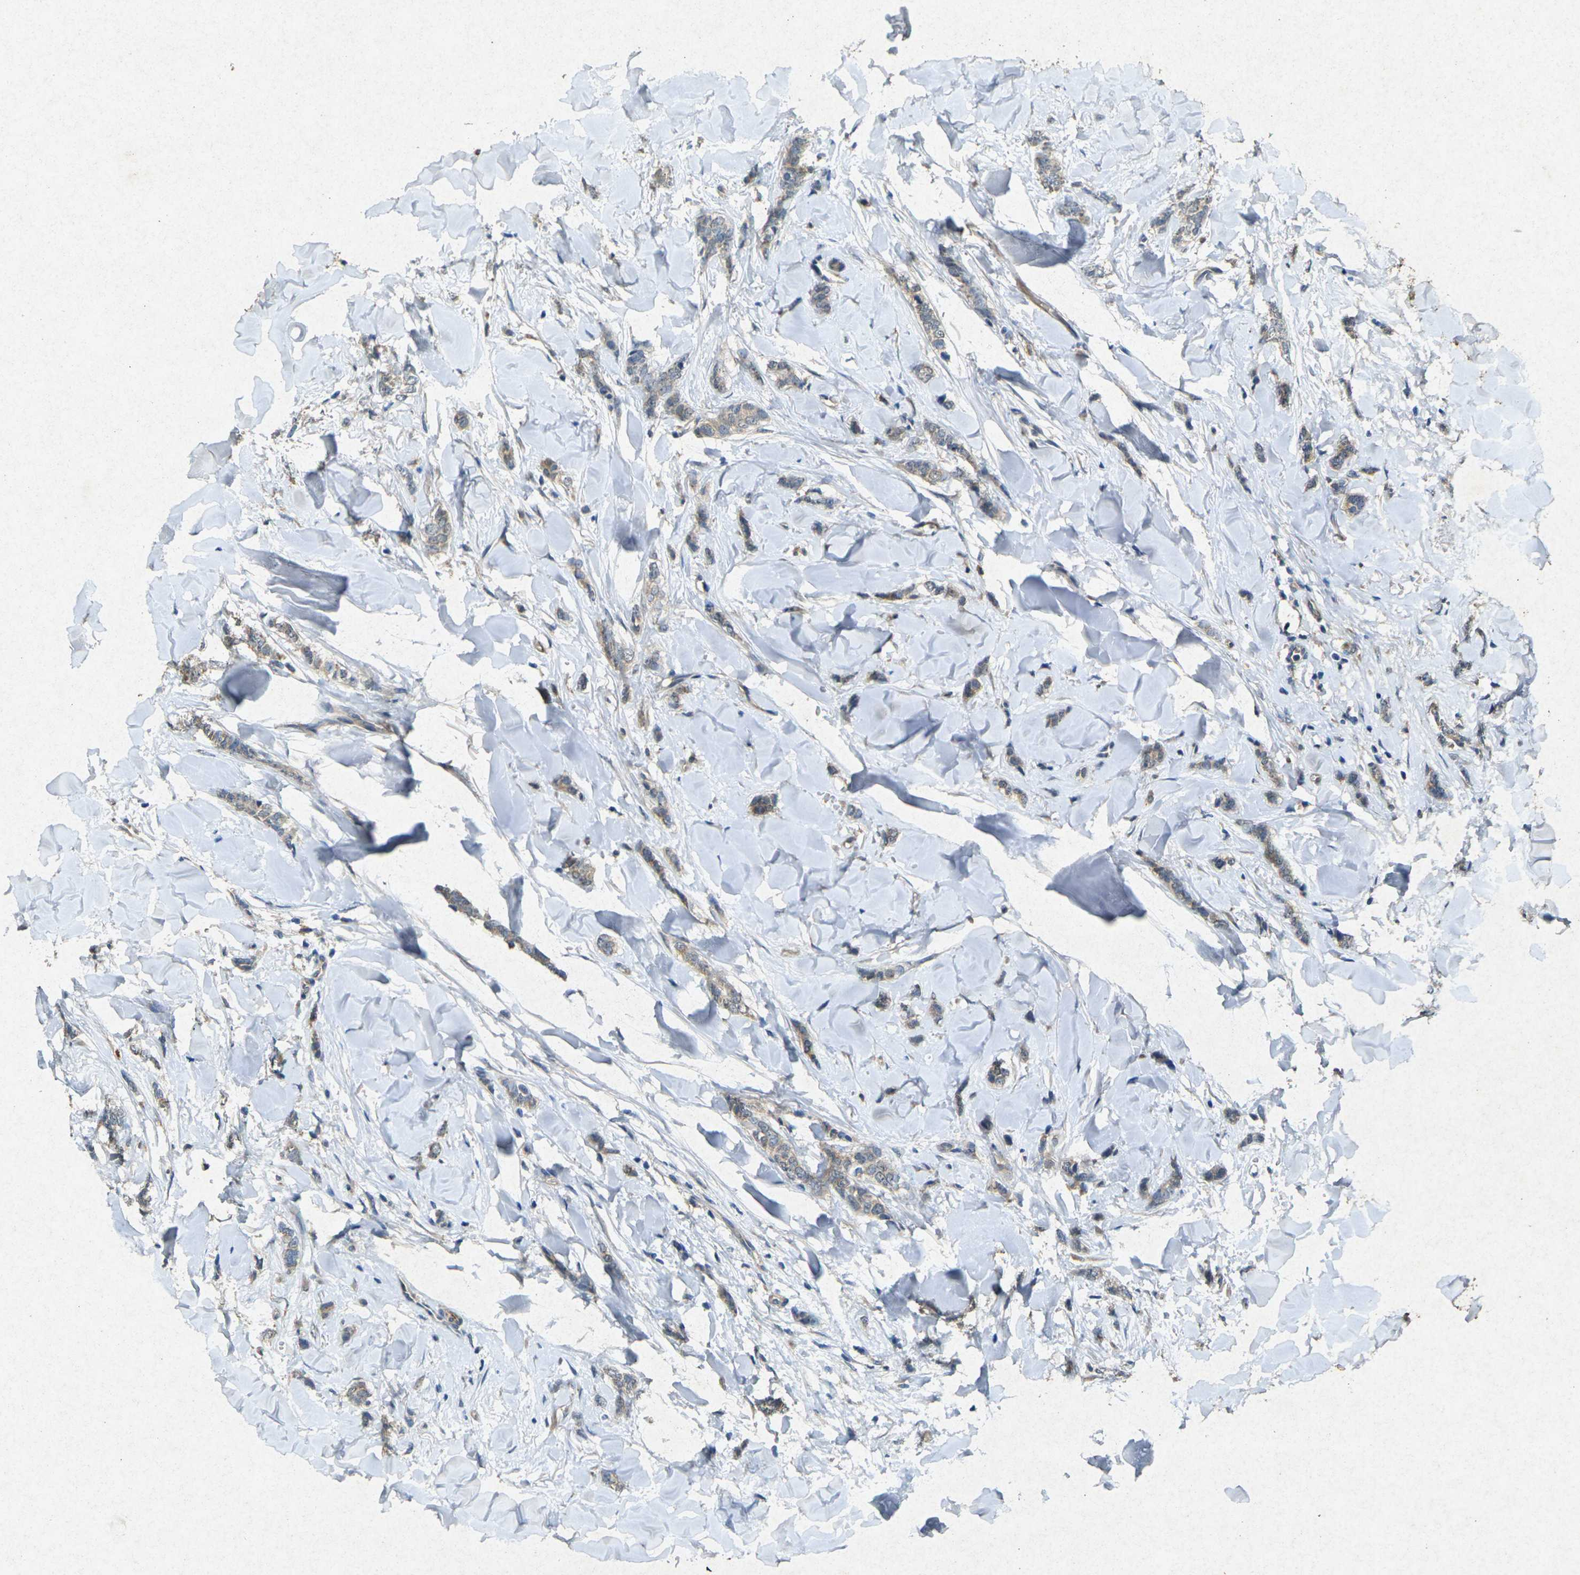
{"staining": {"intensity": "moderate", "quantity": ">75%", "location": "cytoplasmic/membranous"}, "tissue": "breast cancer", "cell_type": "Tumor cells", "image_type": "cancer", "snomed": [{"axis": "morphology", "description": "Lobular carcinoma"}, {"axis": "topography", "description": "Skin"}, {"axis": "topography", "description": "Breast"}], "caption": "A high-resolution photomicrograph shows IHC staining of lobular carcinoma (breast), which exhibits moderate cytoplasmic/membranous positivity in approximately >75% of tumor cells.", "gene": "RGMA", "patient": {"sex": "female", "age": 46}}